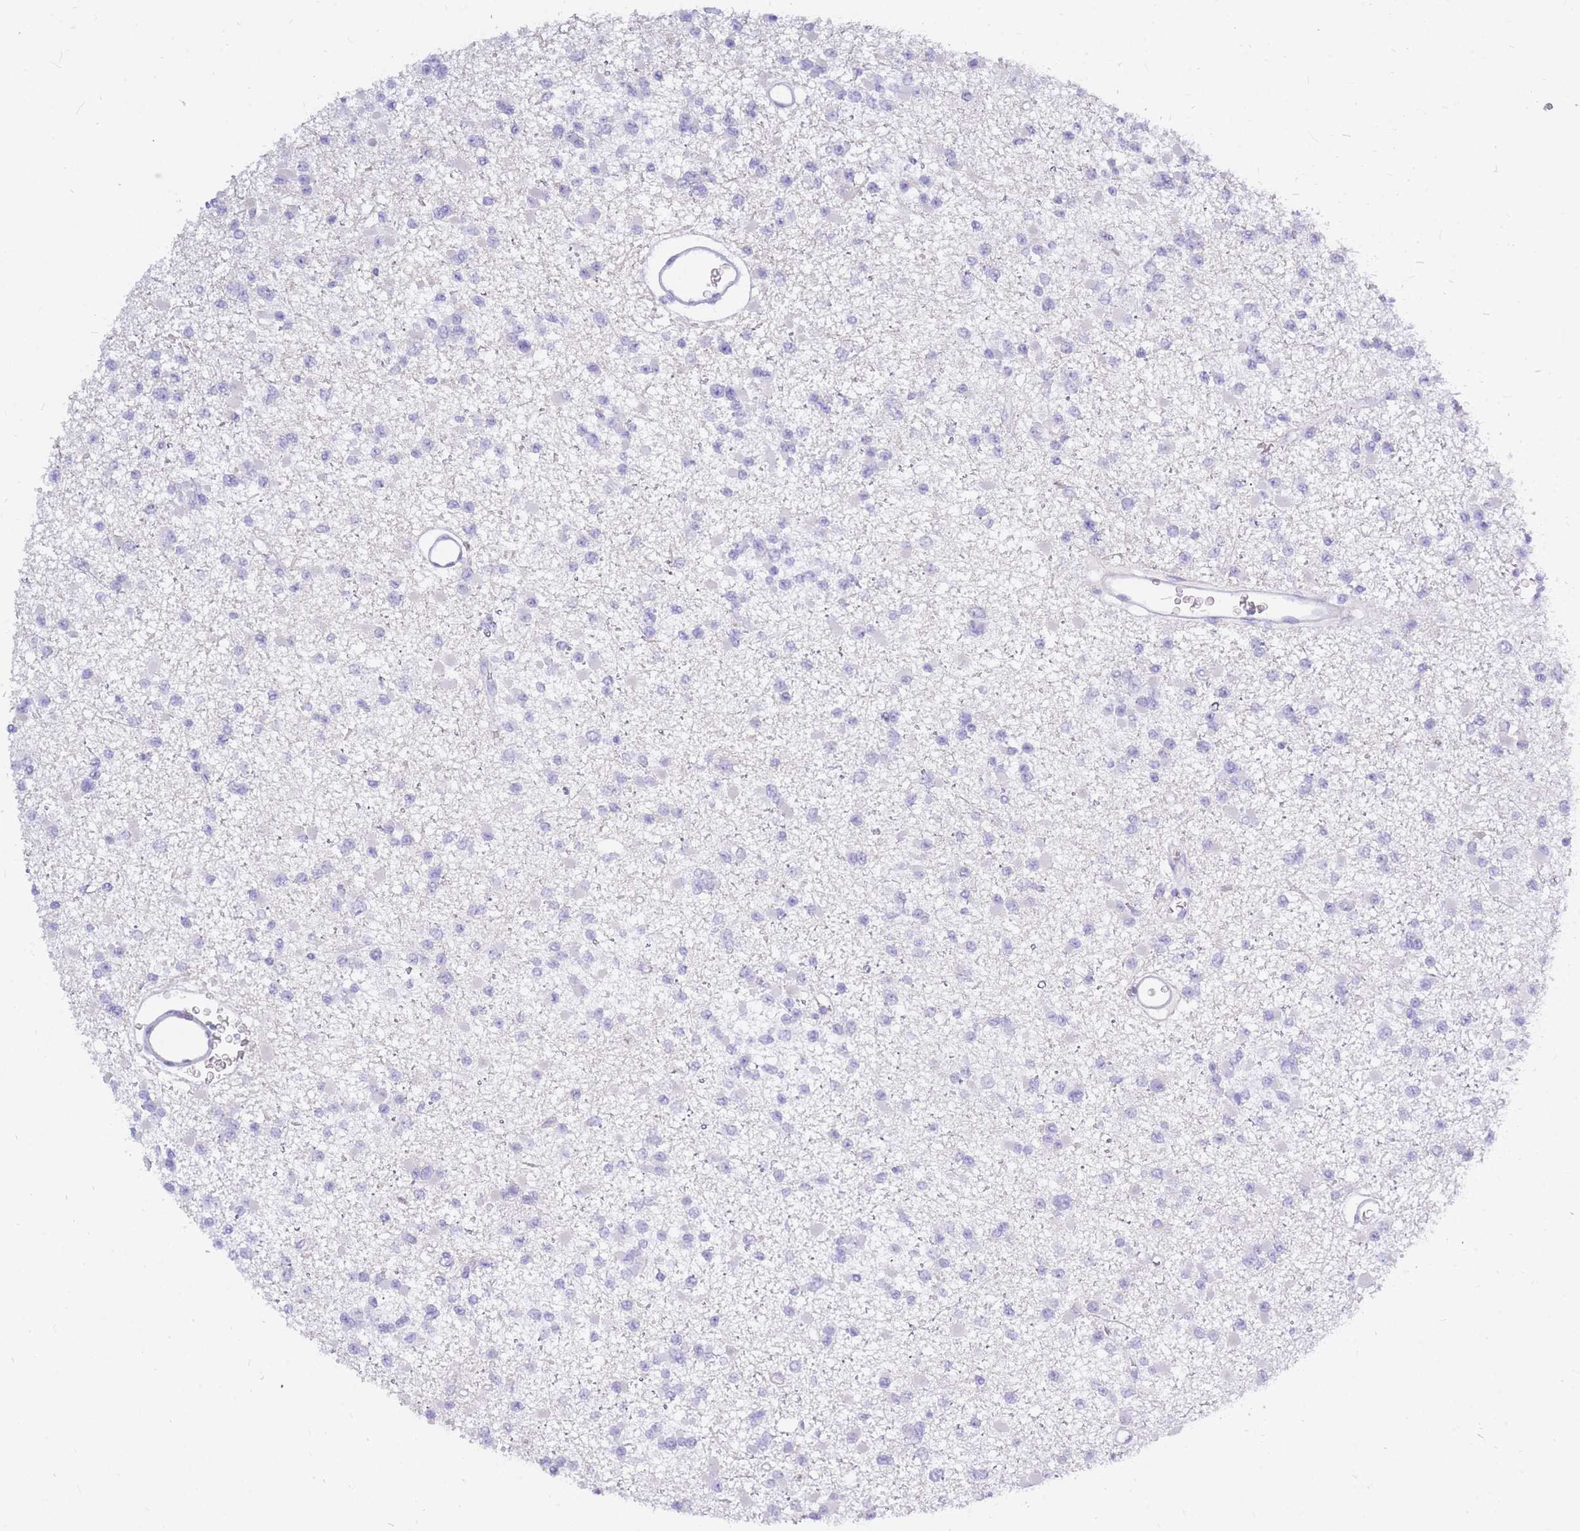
{"staining": {"intensity": "negative", "quantity": "none", "location": "none"}, "tissue": "glioma", "cell_type": "Tumor cells", "image_type": "cancer", "snomed": [{"axis": "morphology", "description": "Glioma, malignant, Low grade"}, {"axis": "topography", "description": "Brain"}], "caption": "There is no significant staining in tumor cells of glioma.", "gene": "TPSD1", "patient": {"sex": "female", "age": 22}}